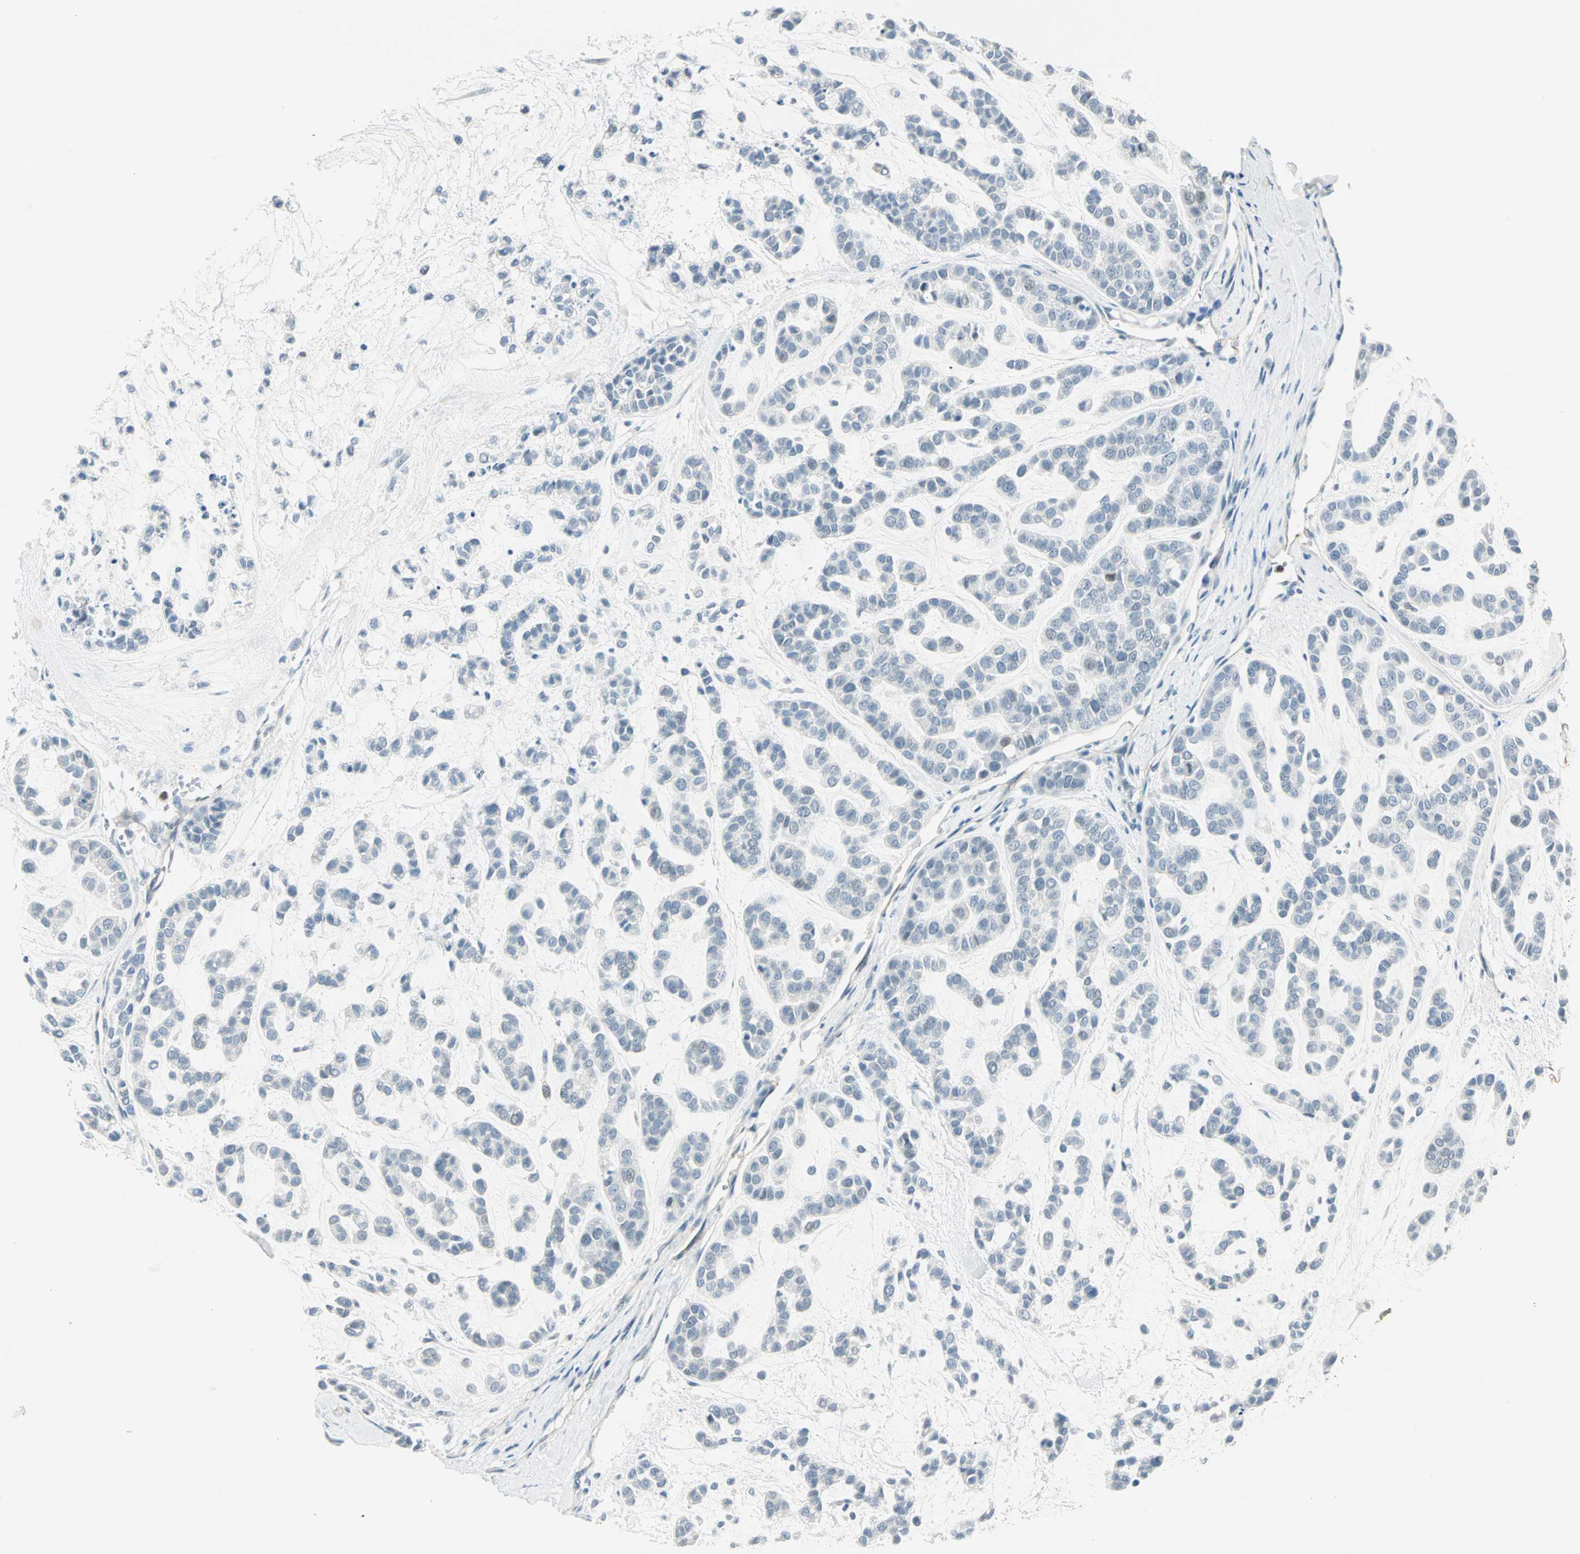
{"staining": {"intensity": "negative", "quantity": "none", "location": "none"}, "tissue": "head and neck cancer", "cell_type": "Tumor cells", "image_type": "cancer", "snomed": [{"axis": "morphology", "description": "Adenocarcinoma, NOS"}, {"axis": "morphology", "description": "Adenoma, NOS"}, {"axis": "topography", "description": "Head-Neck"}], "caption": "The photomicrograph demonstrates no staining of tumor cells in head and neck cancer.", "gene": "MLLT10", "patient": {"sex": "female", "age": 55}}